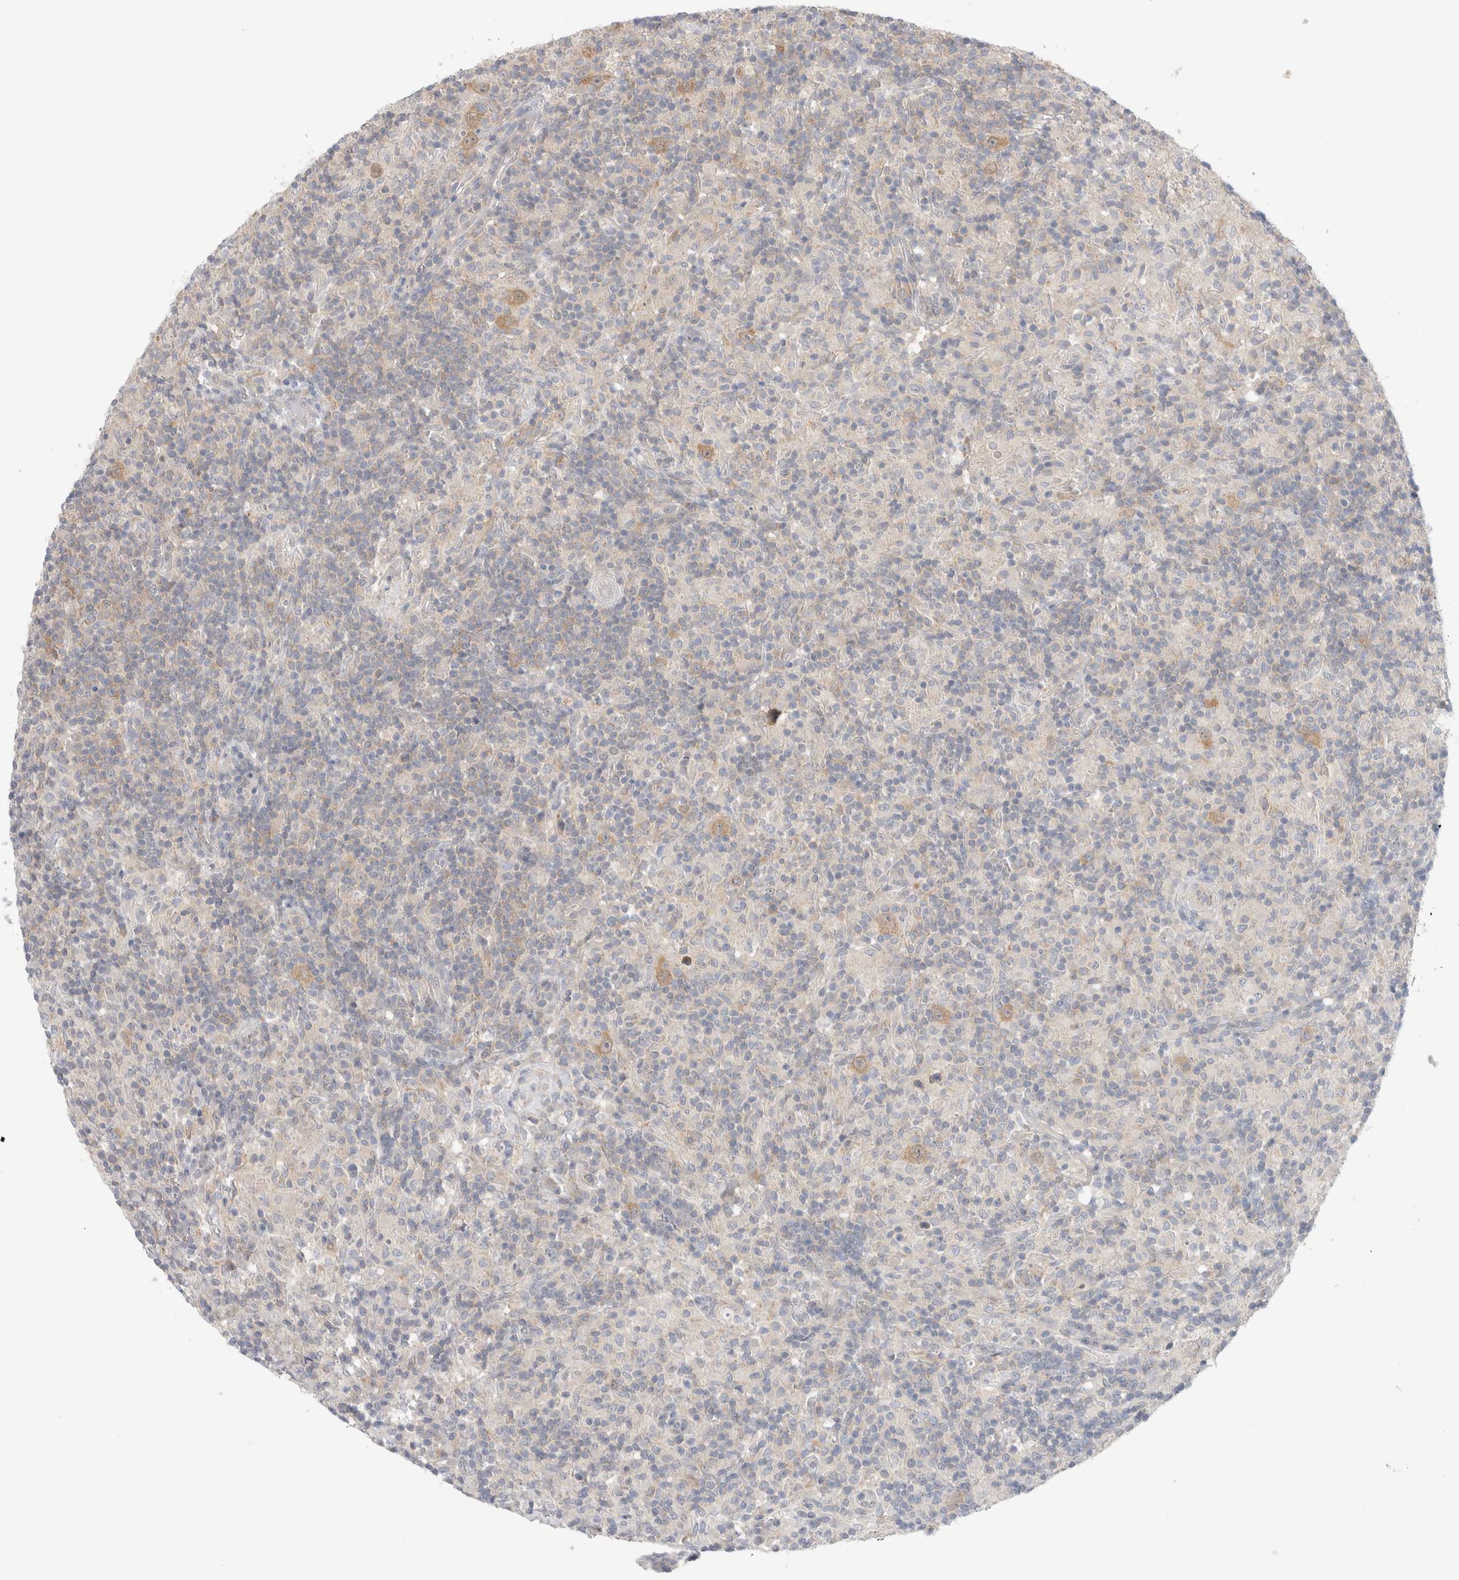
{"staining": {"intensity": "moderate", "quantity": ">75%", "location": "cytoplasmic/membranous"}, "tissue": "lymphoma", "cell_type": "Tumor cells", "image_type": "cancer", "snomed": [{"axis": "morphology", "description": "Hodgkin's disease, NOS"}, {"axis": "topography", "description": "Lymph node"}], "caption": "Tumor cells demonstrate moderate cytoplasmic/membranous staining in approximately >75% of cells in Hodgkin's disease. (brown staining indicates protein expression, while blue staining denotes nuclei).", "gene": "NDOR1", "patient": {"sex": "male", "age": 70}}